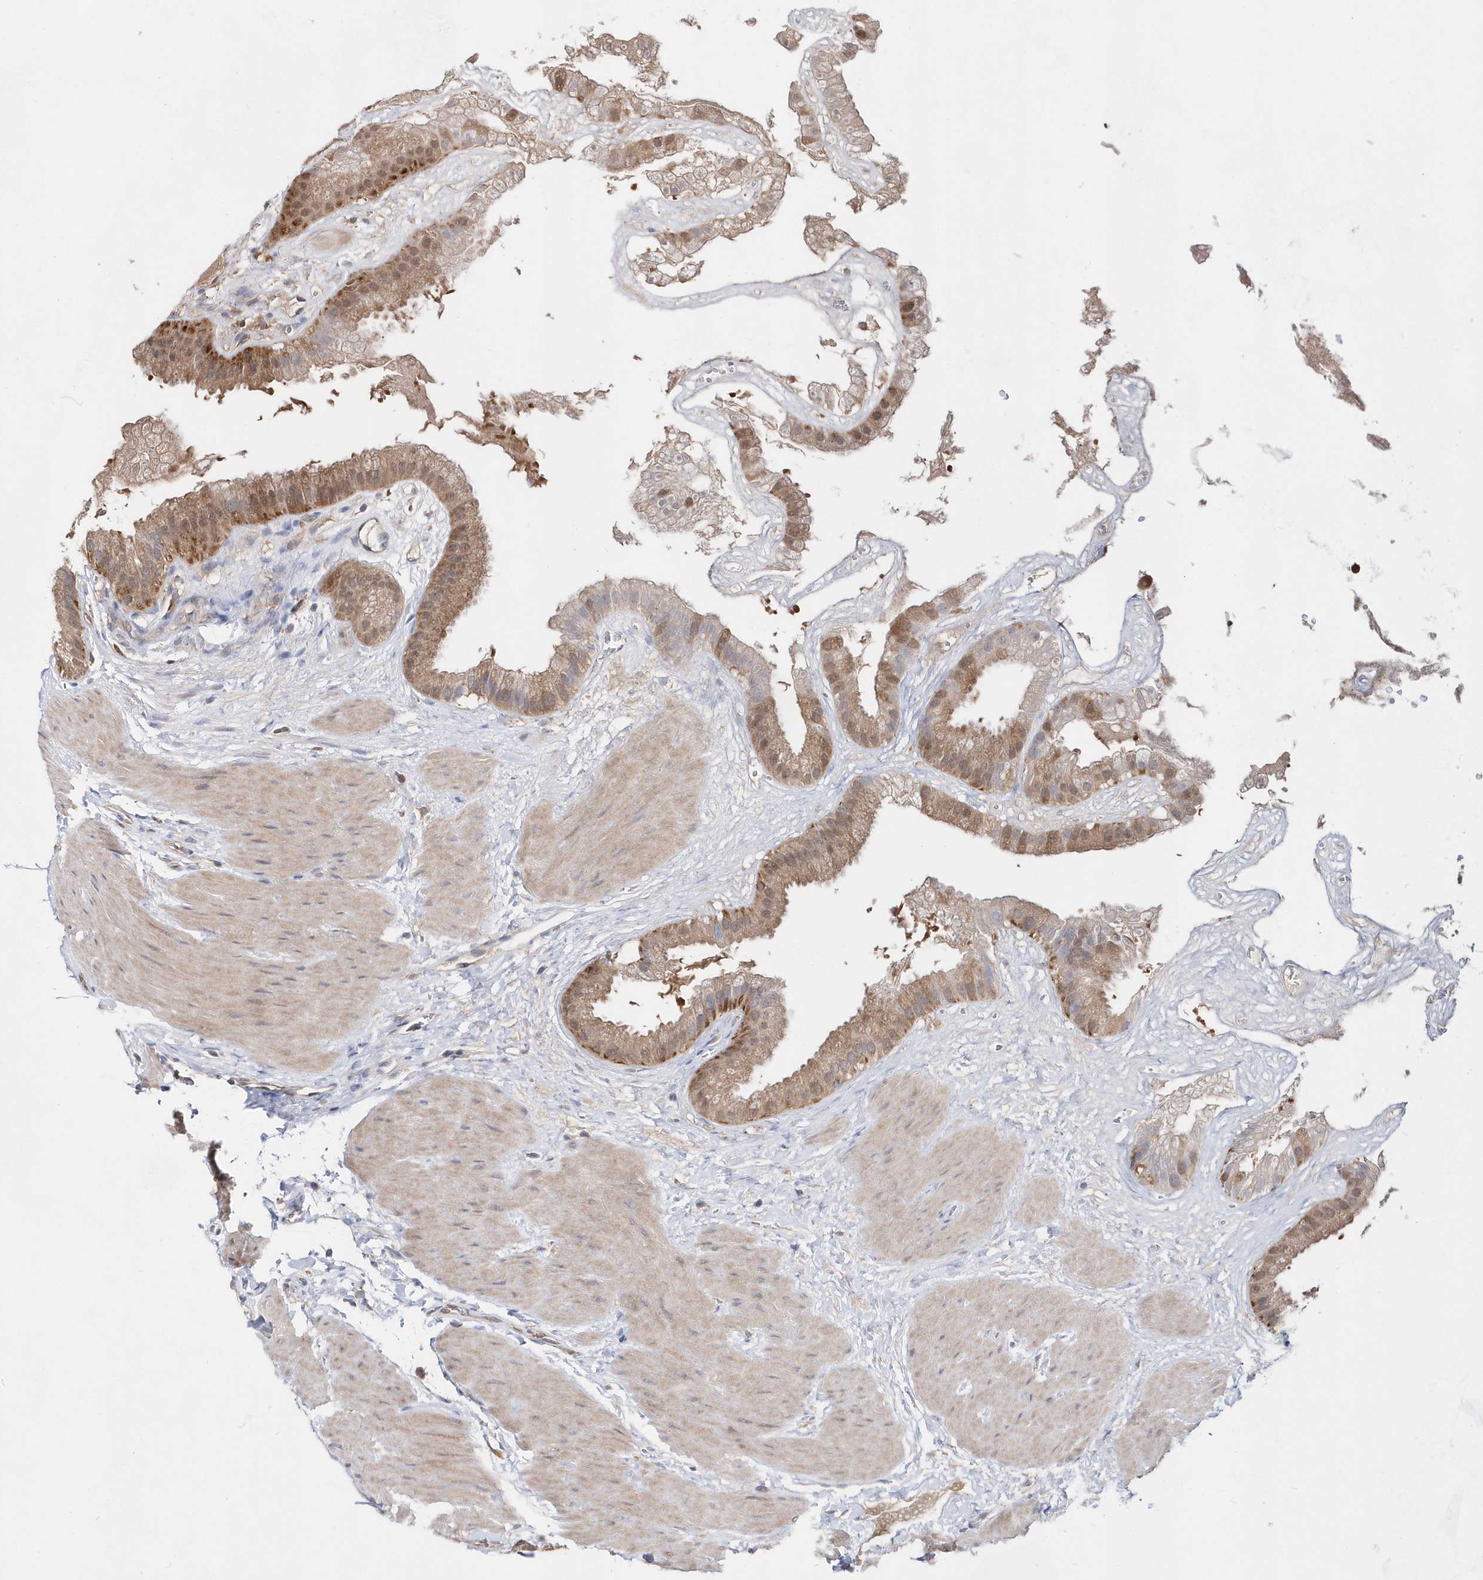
{"staining": {"intensity": "moderate", "quantity": ">75%", "location": "cytoplasmic/membranous,nuclear"}, "tissue": "gallbladder", "cell_type": "Glandular cells", "image_type": "normal", "snomed": [{"axis": "morphology", "description": "Normal tissue, NOS"}, {"axis": "topography", "description": "Gallbladder"}], "caption": "Benign gallbladder displays moderate cytoplasmic/membranous,nuclear staining in approximately >75% of glandular cells.", "gene": "BDH2", "patient": {"sex": "male", "age": 55}}